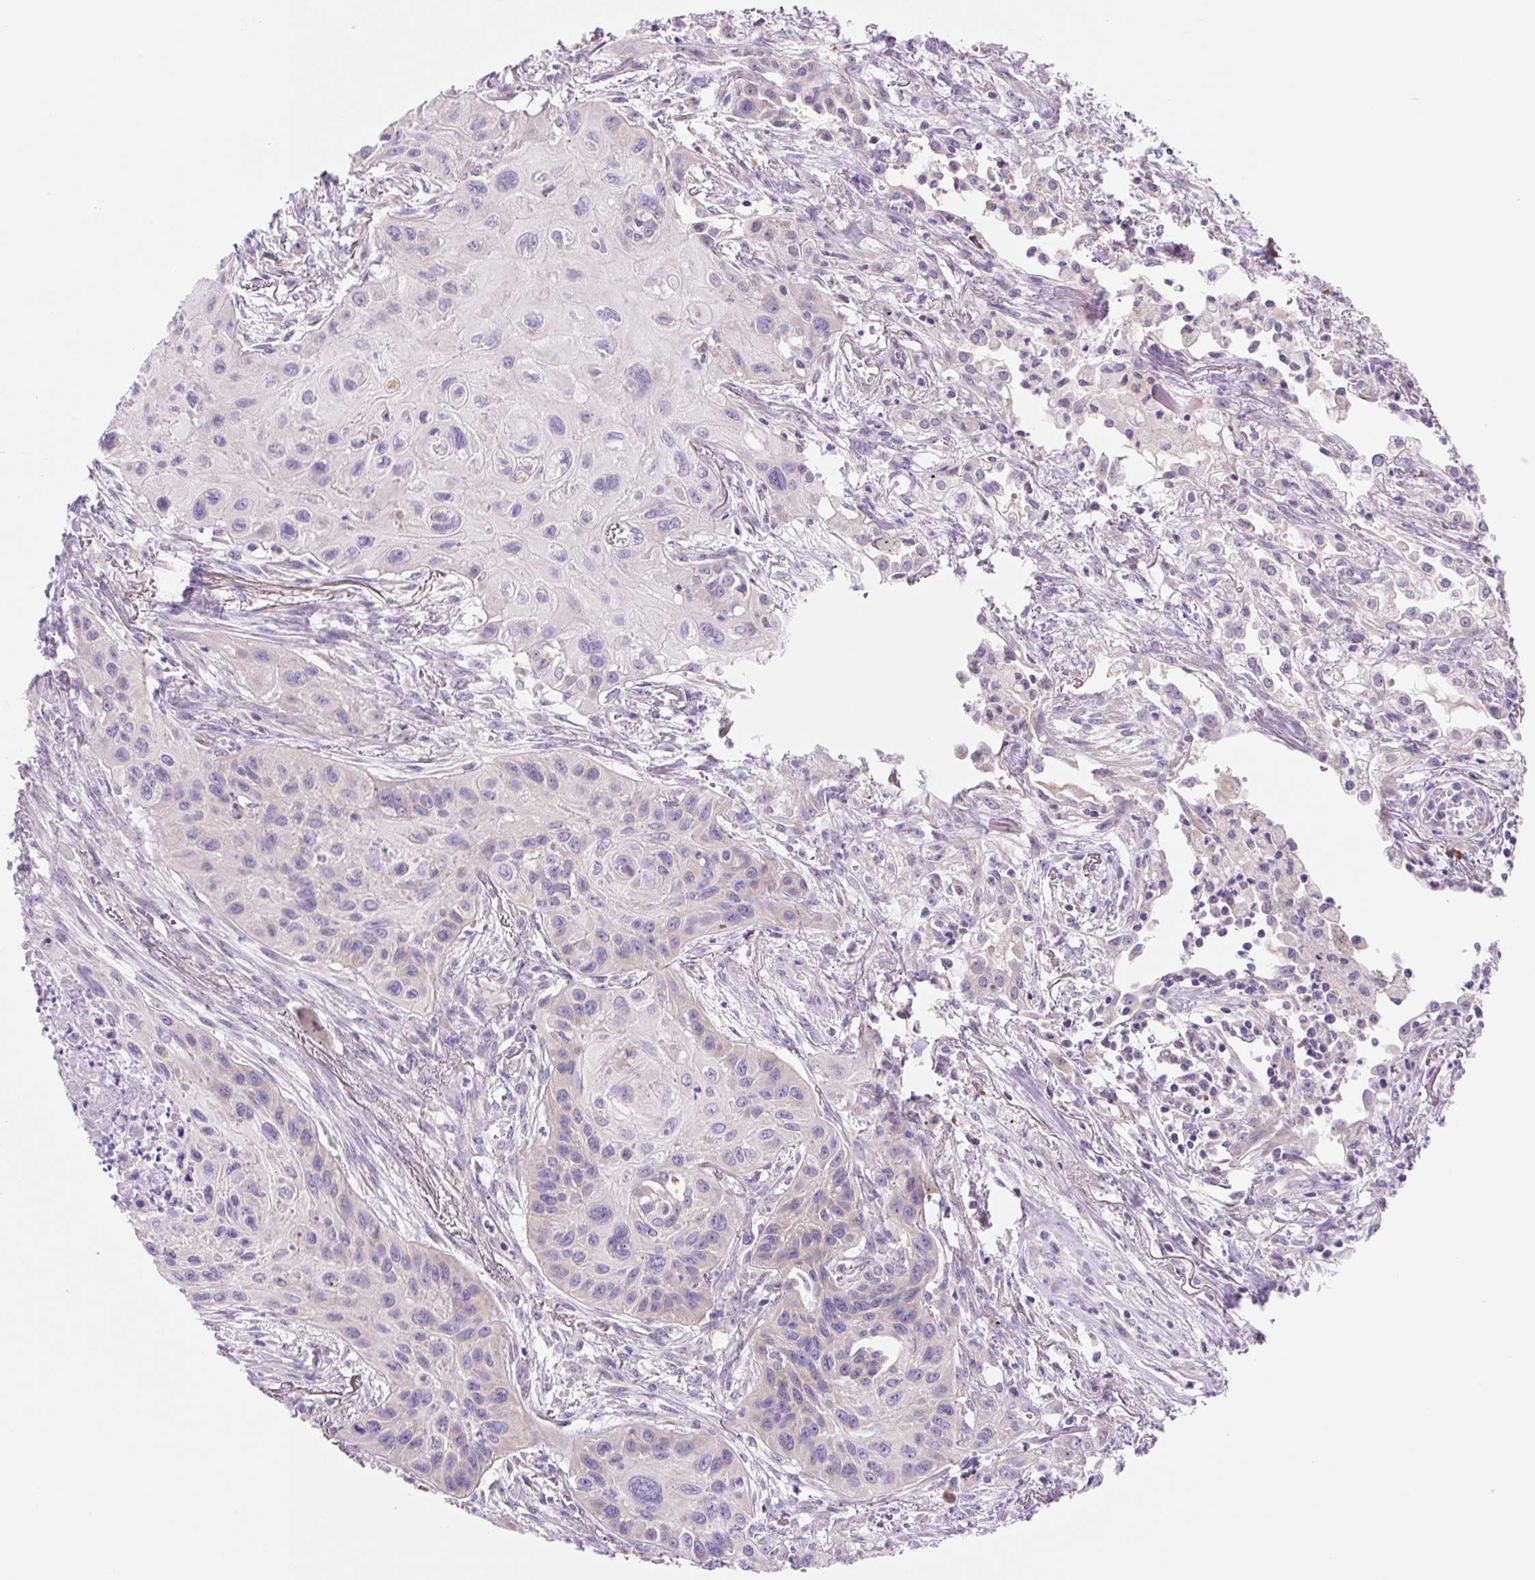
{"staining": {"intensity": "weak", "quantity": "<25%", "location": "cytoplasmic/membranous"}, "tissue": "lung cancer", "cell_type": "Tumor cells", "image_type": "cancer", "snomed": [{"axis": "morphology", "description": "Squamous cell carcinoma, NOS"}, {"axis": "topography", "description": "Lung"}], "caption": "An immunohistochemistry (IHC) photomicrograph of squamous cell carcinoma (lung) is shown. There is no staining in tumor cells of squamous cell carcinoma (lung).", "gene": "CELF6", "patient": {"sex": "male", "age": 71}}